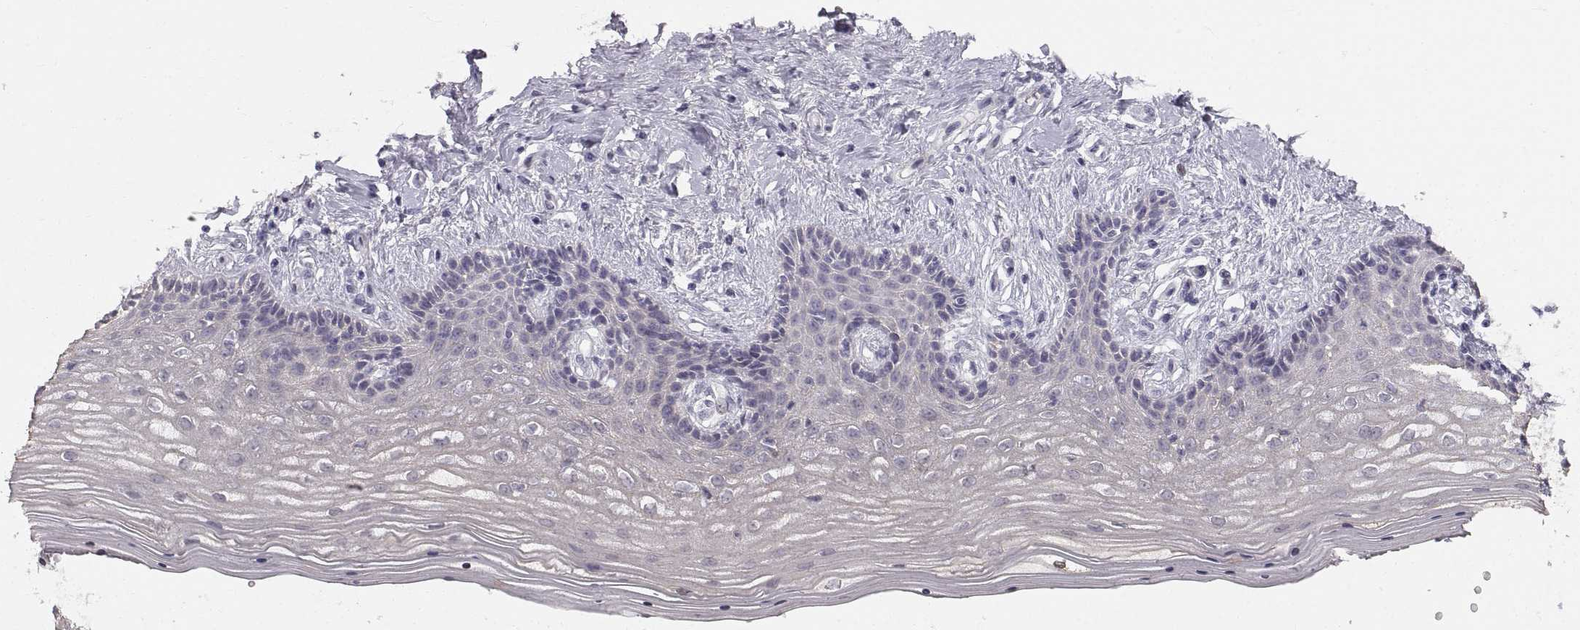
{"staining": {"intensity": "weak", "quantity": ">75%", "location": "cytoplasmic/membranous"}, "tissue": "vagina", "cell_type": "Squamous epithelial cells", "image_type": "normal", "snomed": [{"axis": "morphology", "description": "Normal tissue, NOS"}, {"axis": "topography", "description": "Vagina"}], "caption": "Weak cytoplasmic/membranous protein positivity is appreciated in approximately >75% of squamous epithelial cells in vagina. (IHC, brightfield microscopy, high magnification).", "gene": "ZNF185", "patient": {"sex": "female", "age": 45}}